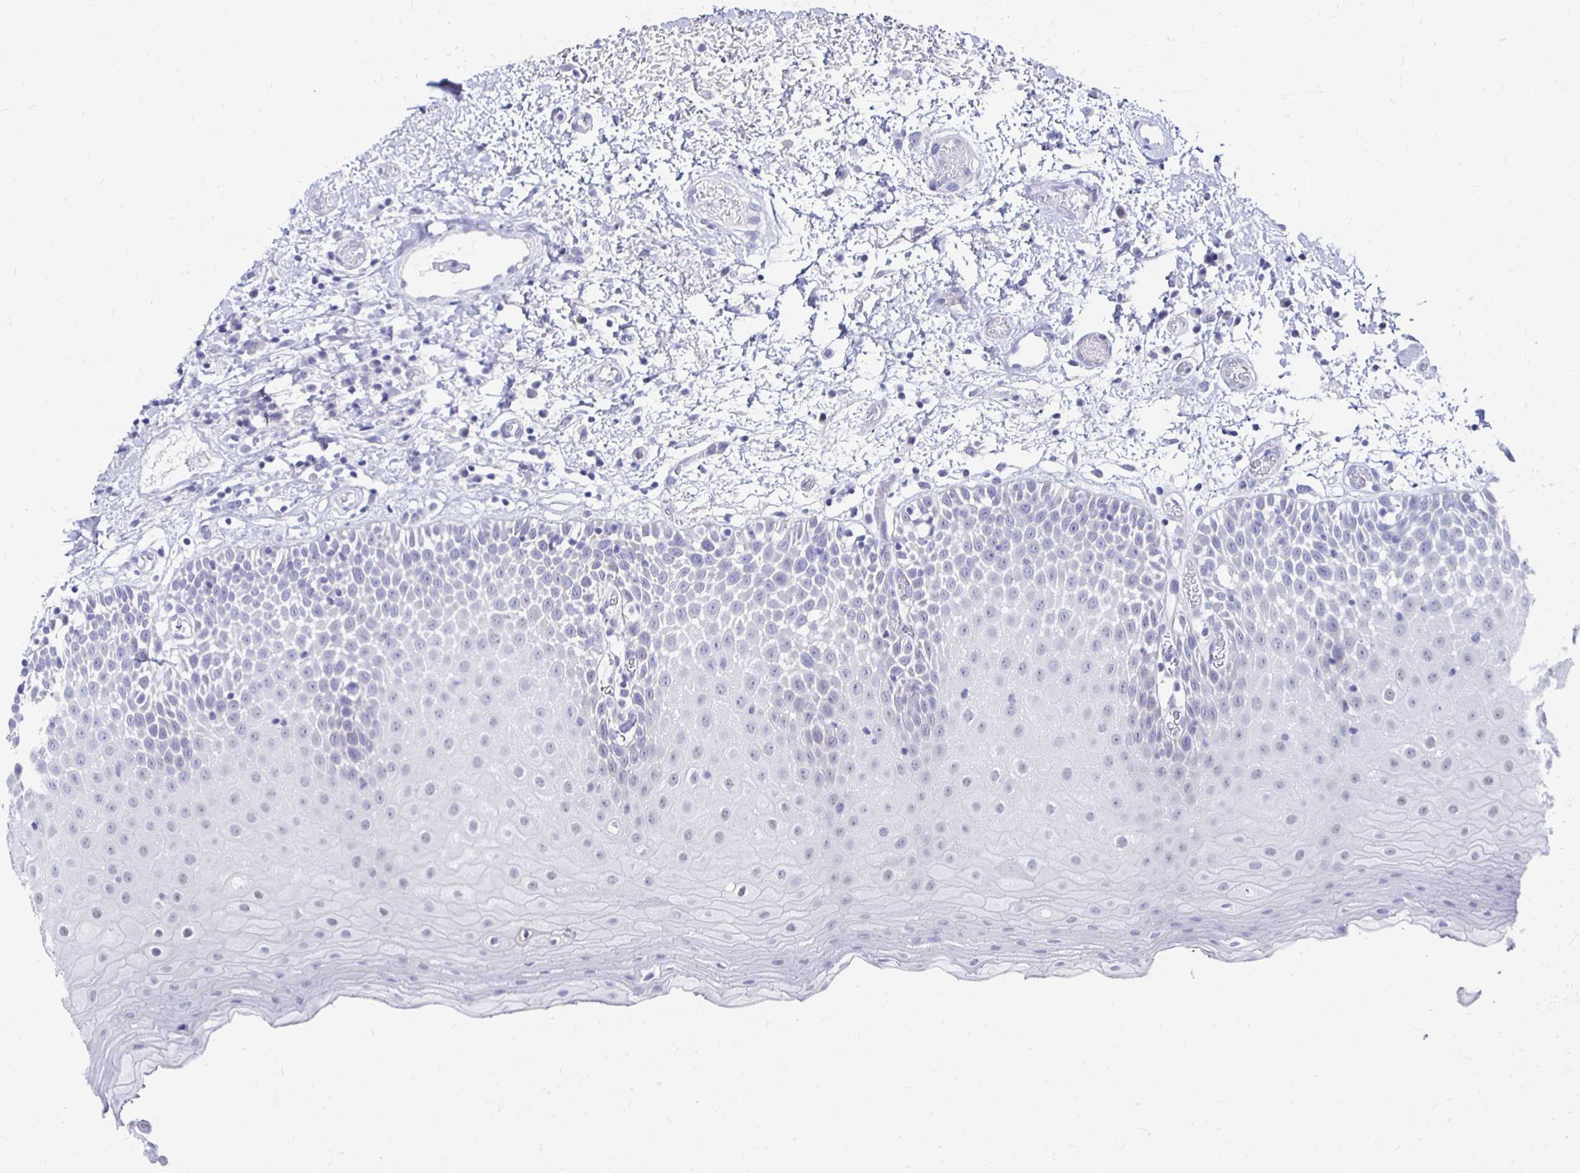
{"staining": {"intensity": "negative", "quantity": "none", "location": "none"}, "tissue": "oral mucosa", "cell_type": "Squamous epithelial cells", "image_type": "normal", "snomed": [{"axis": "morphology", "description": "Normal tissue, NOS"}, {"axis": "topography", "description": "Oral tissue"}], "caption": "Squamous epithelial cells show no significant protein expression in unremarkable oral mucosa. The staining is performed using DAB brown chromogen with nuclei counter-stained in using hematoxylin.", "gene": "NOCT", "patient": {"sex": "female", "age": 82}}